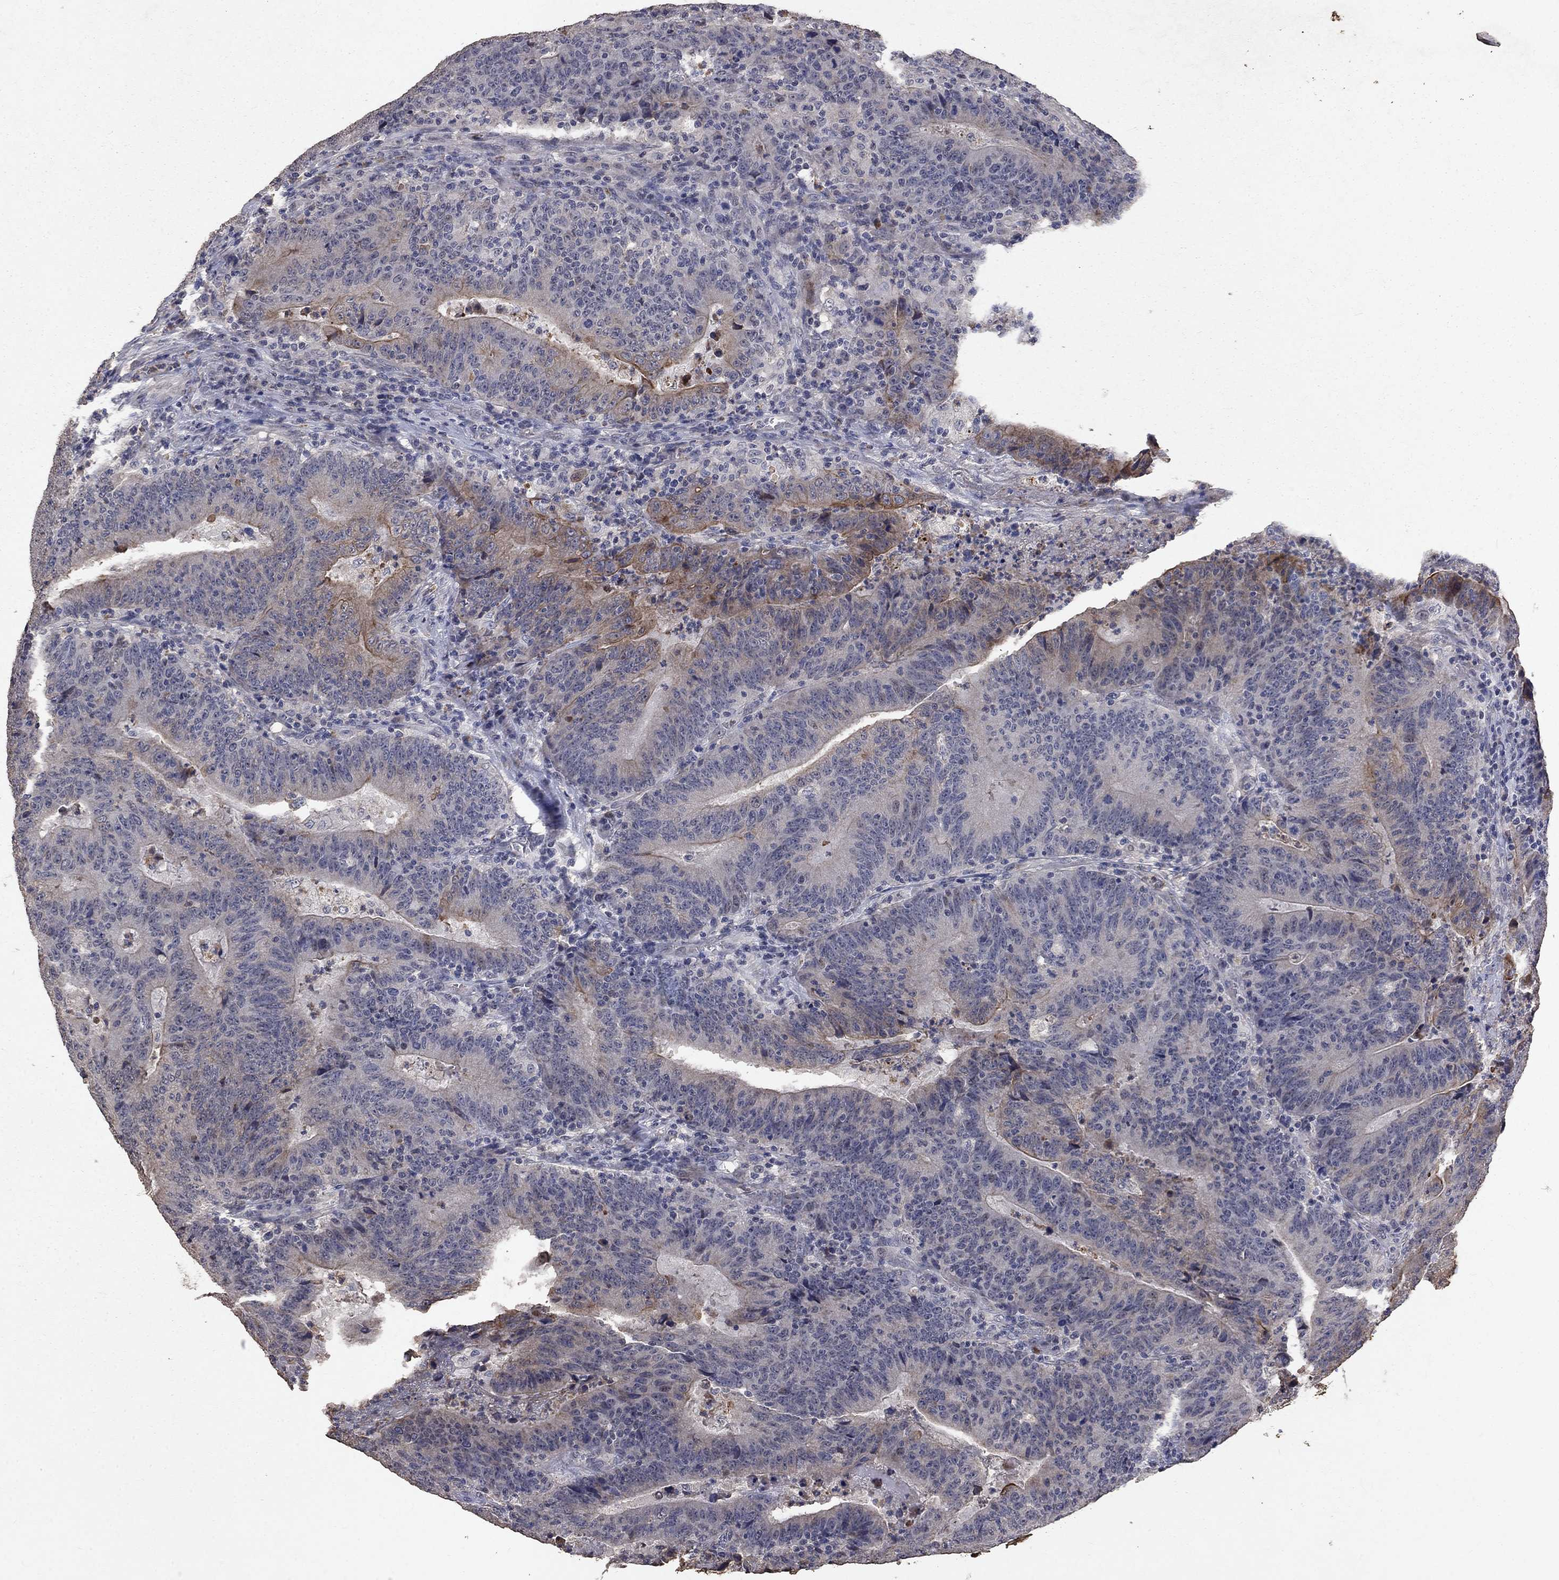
{"staining": {"intensity": "moderate", "quantity": "<25%", "location": "cytoplasmic/membranous"}, "tissue": "colorectal cancer", "cell_type": "Tumor cells", "image_type": "cancer", "snomed": [{"axis": "morphology", "description": "Adenocarcinoma, NOS"}, {"axis": "topography", "description": "Colon"}], "caption": "IHC (DAB) staining of human colorectal adenocarcinoma demonstrates moderate cytoplasmic/membranous protein expression in about <25% of tumor cells.", "gene": "CHST5", "patient": {"sex": "female", "age": 75}}